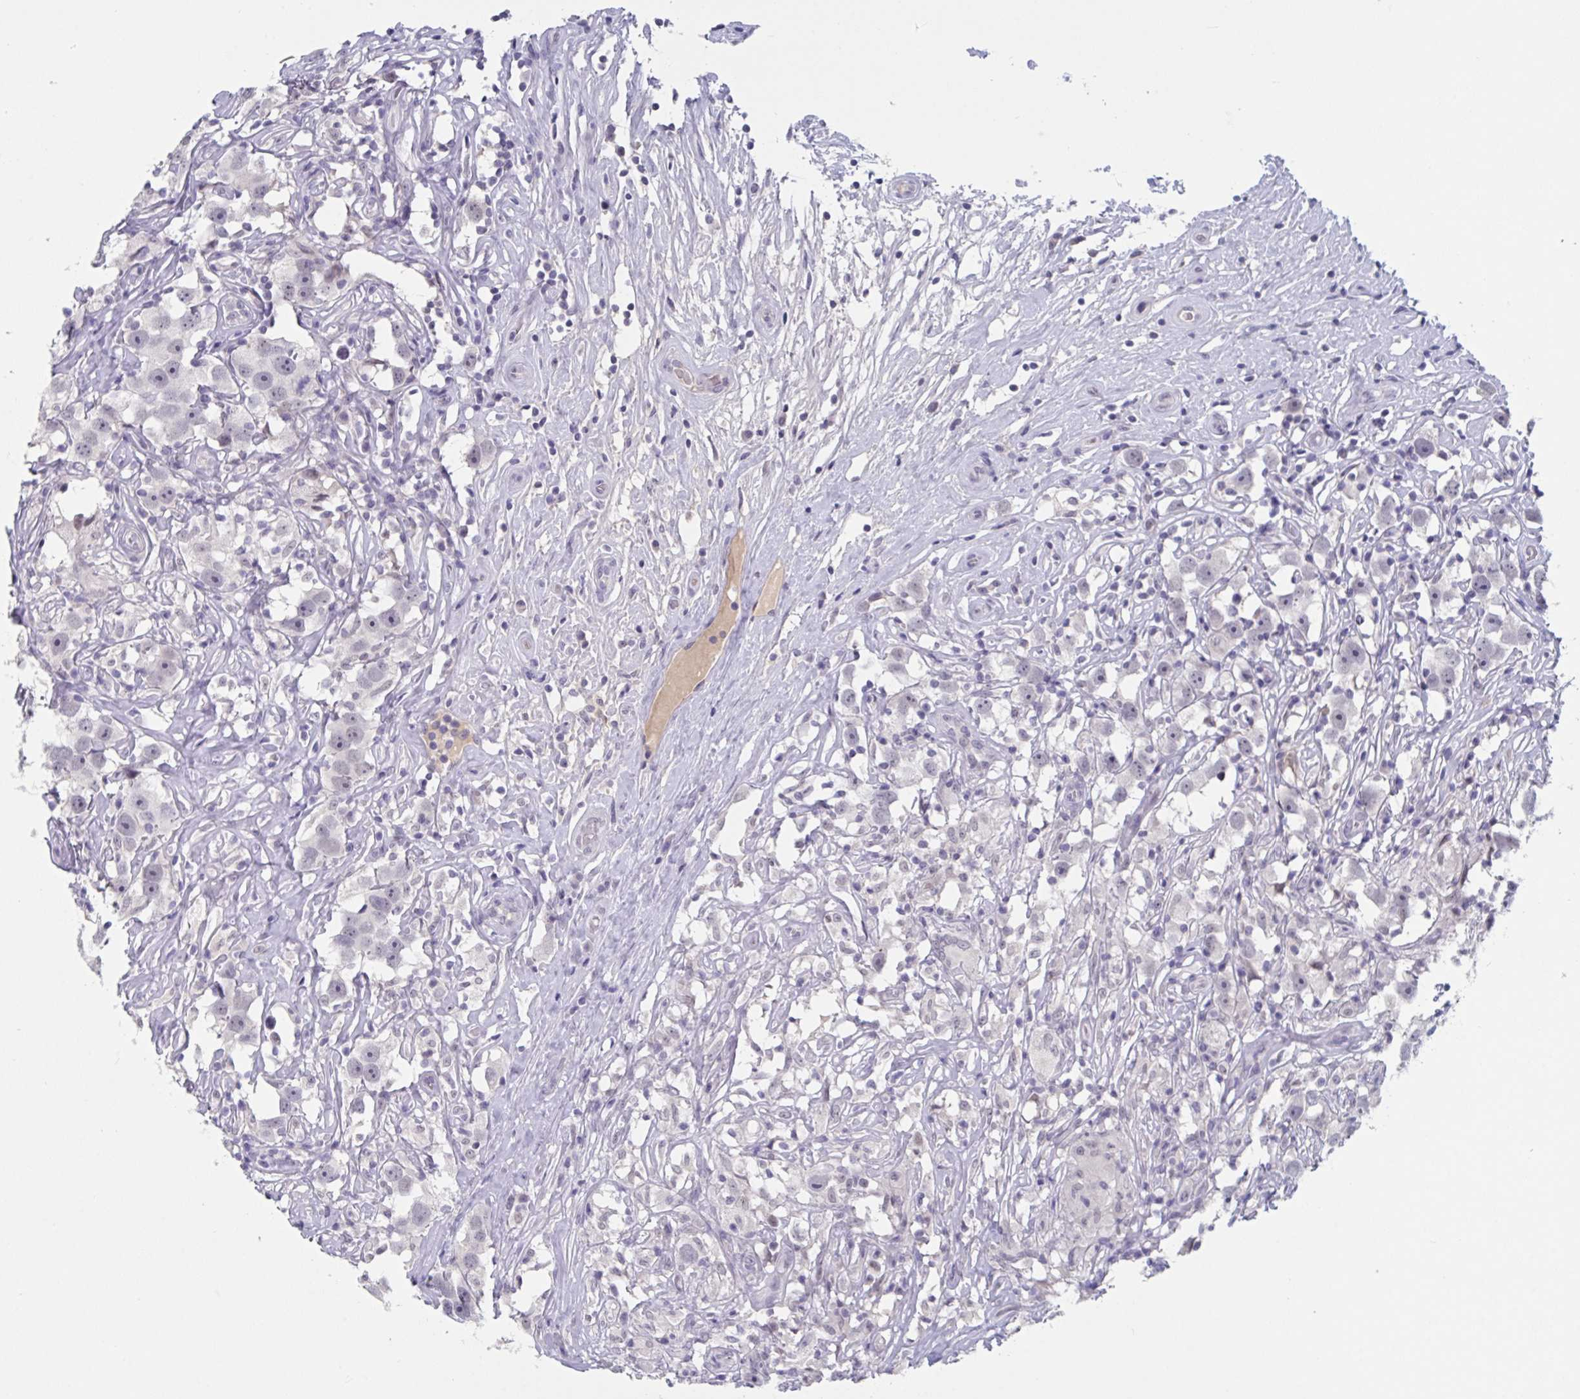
{"staining": {"intensity": "negative", "quantity": "none", "location": "none"}, "tissue": "testis cancer", "cell_type": "Tumor cells", "image_type": "cancer", "snomed": [{"axis": "morphology", "description": "Seminoma, NOS"}, {"axis": "topography", "description": "Testis"}], "caption": "Tumor cells show no significant positivity in seminoma (testis).", "gene": "KDM4D", "patient": {"sex": "male", "age": 49}}